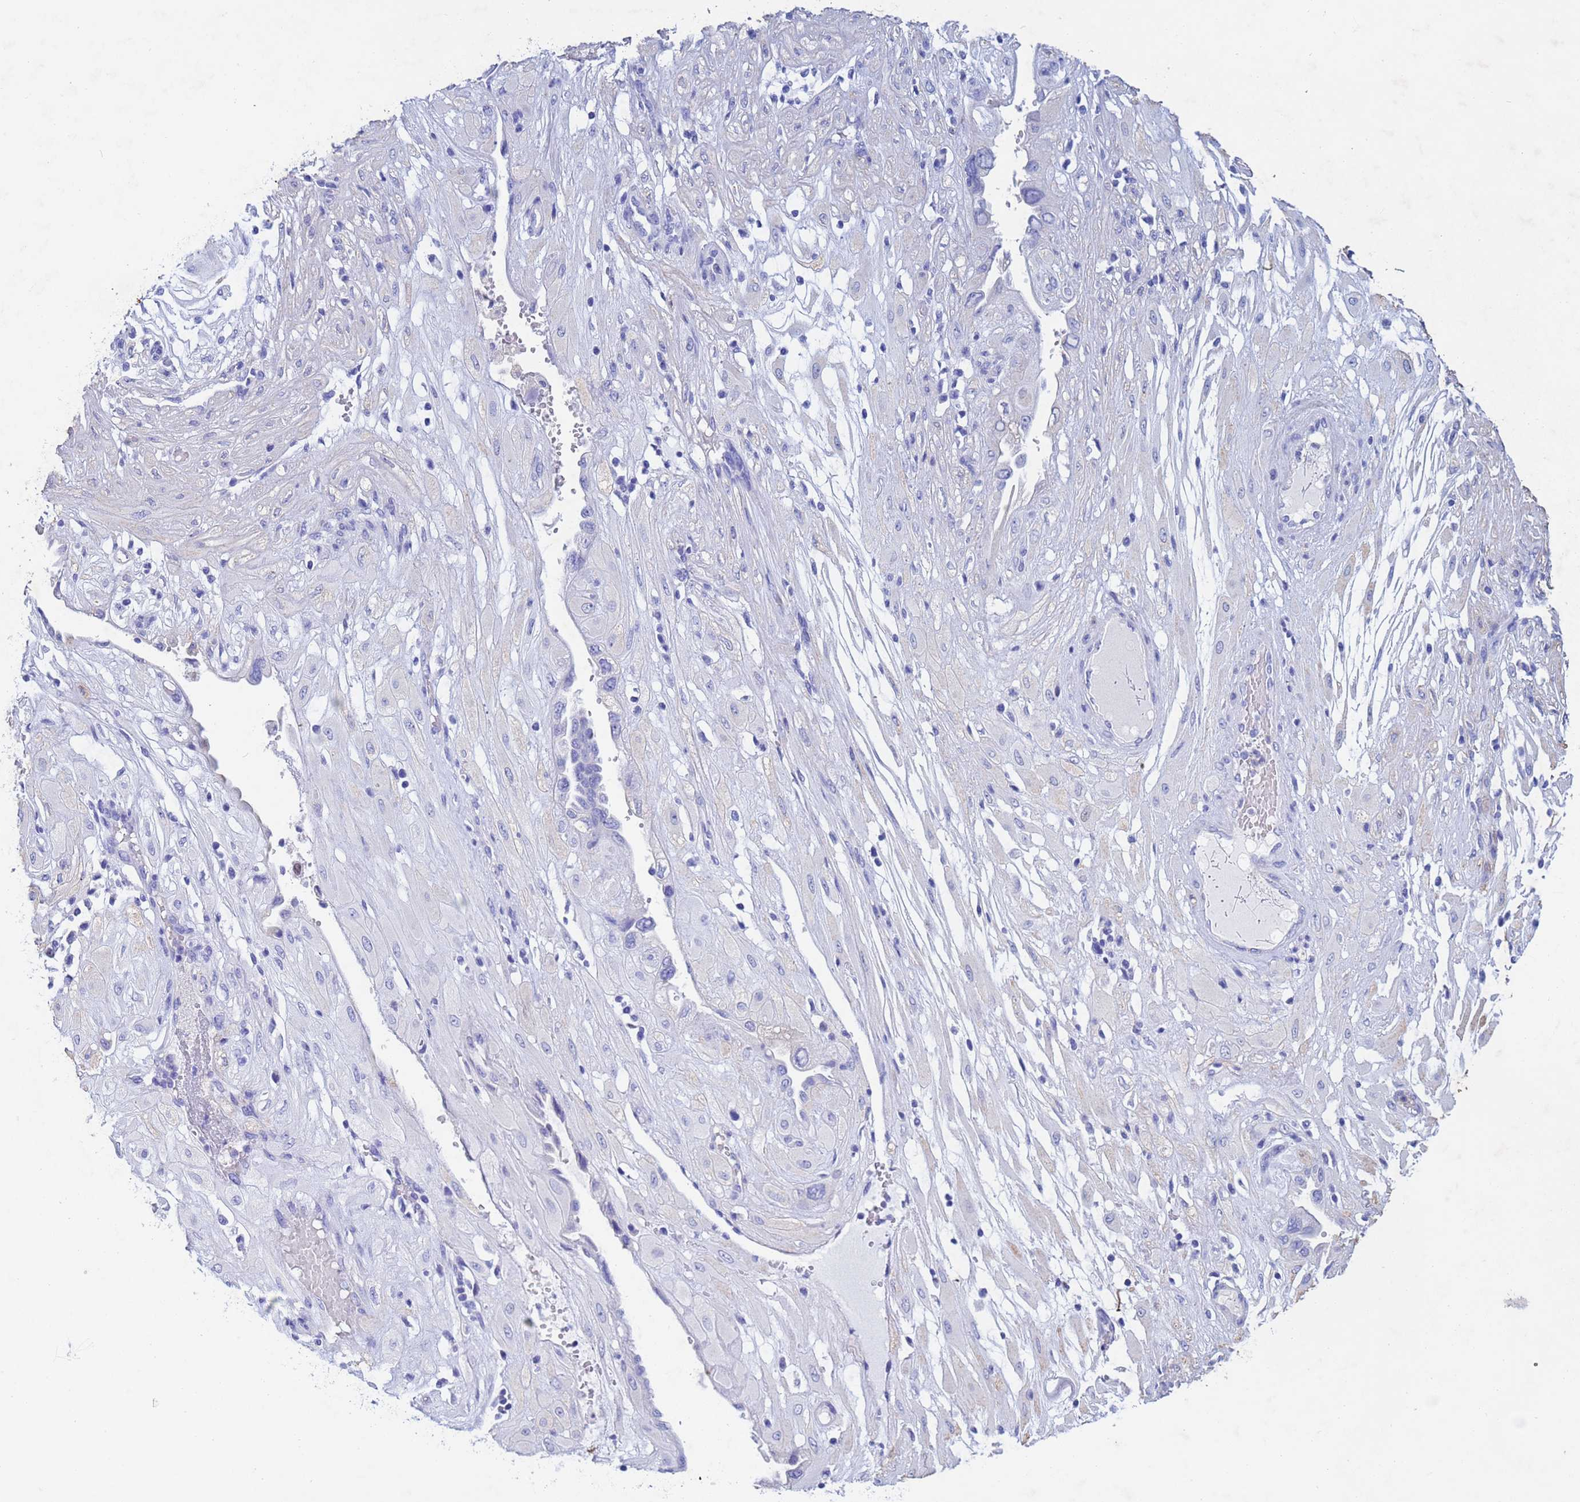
{"staining": {"intensity": "negative", "quantity": "none", "location": "none"}, "tissue": "cervical cancer", "cell_type": "Tumor cells", "image_type": "cancer", "snomed": [{"axis": "morphology", "description": "Squamous cell carcinoma, NOS"}, {"axis": "topography", "description": "Cervix"}], "caption": "Tumor cells are negative for protein expression in human cervical squamous cell carcinoma.", "gene": "CSTB", "patient": {"sex": "female", "age": 36}}